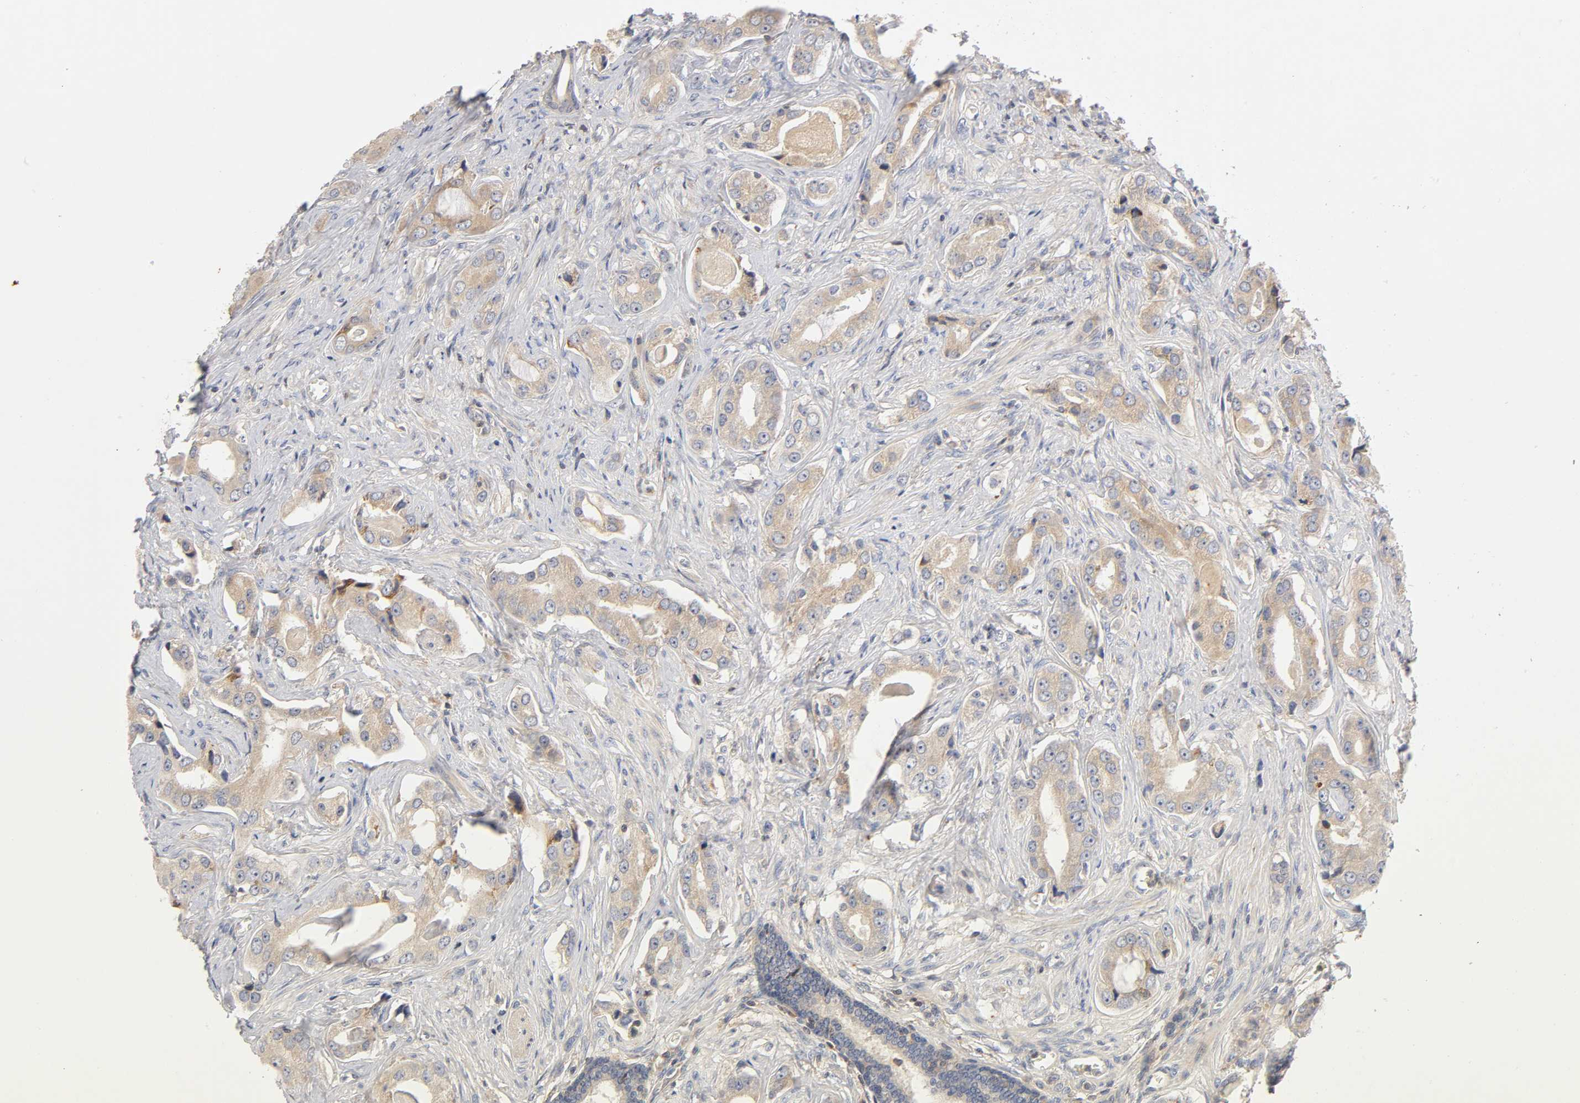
{"staining": {"intensity": "weak", "quantity": ">75%", "location": "cytoplasmic/membranous"}, "tissue": "prostate cancer", "cell_type": "Tumor cells", "image_type": "cancer", "snomed": [{"axis": "morphology", "description": "Adenocarcinoma, Low grade"}, {"axis": "topography", "description": "Prostate"}], "caption": "Tumor cells reveal low levels of weak cytoplasmic/membranous staining in approximately >75% of cells in low-grade adenocarcinoma (prostate). (IHC, brightfield microscopy, high magnification).", "gene": "RHOA", "patient": {"sex": "male", "age": 59}}